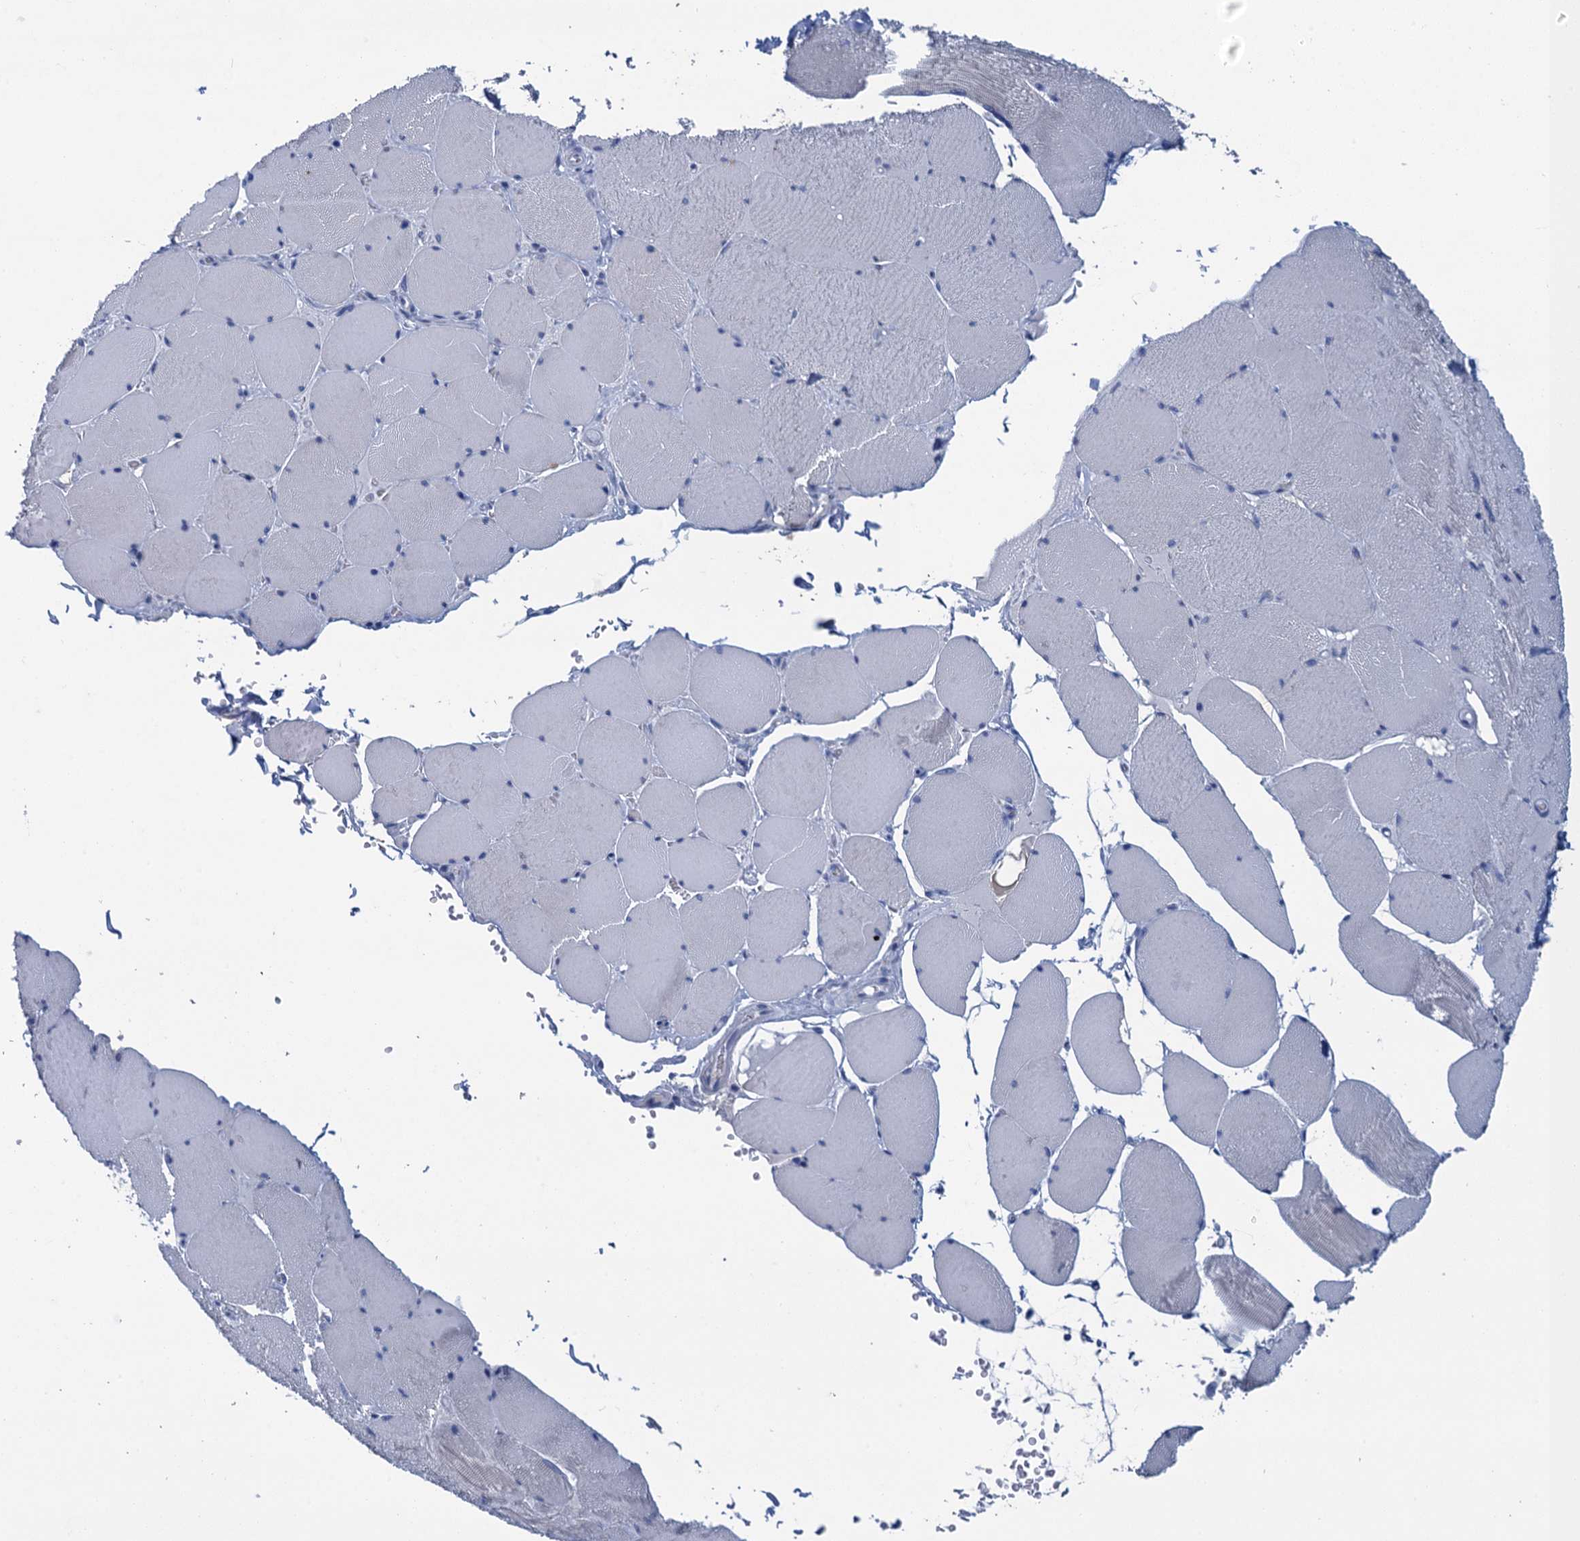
{"staining": {"intensity": "negative", "quantity": "none", "location": "none"}, "tissue": "skeletal muscle", "cell_type": "Myocytes", "image_type": "normal", "snomed": [{"axis": "morphology", "description": "Normal tissue, NOS"}, {"axis": "topography", "description": "Skeletal muscle"}, {"axis": "topography", "description": "Head-Neck"}], "caption": "The micrograph displays no staining of myocytes in benign skeletal muscle.", "gene": "SCEL", "patient": {"sex": "male", "age": 66}}